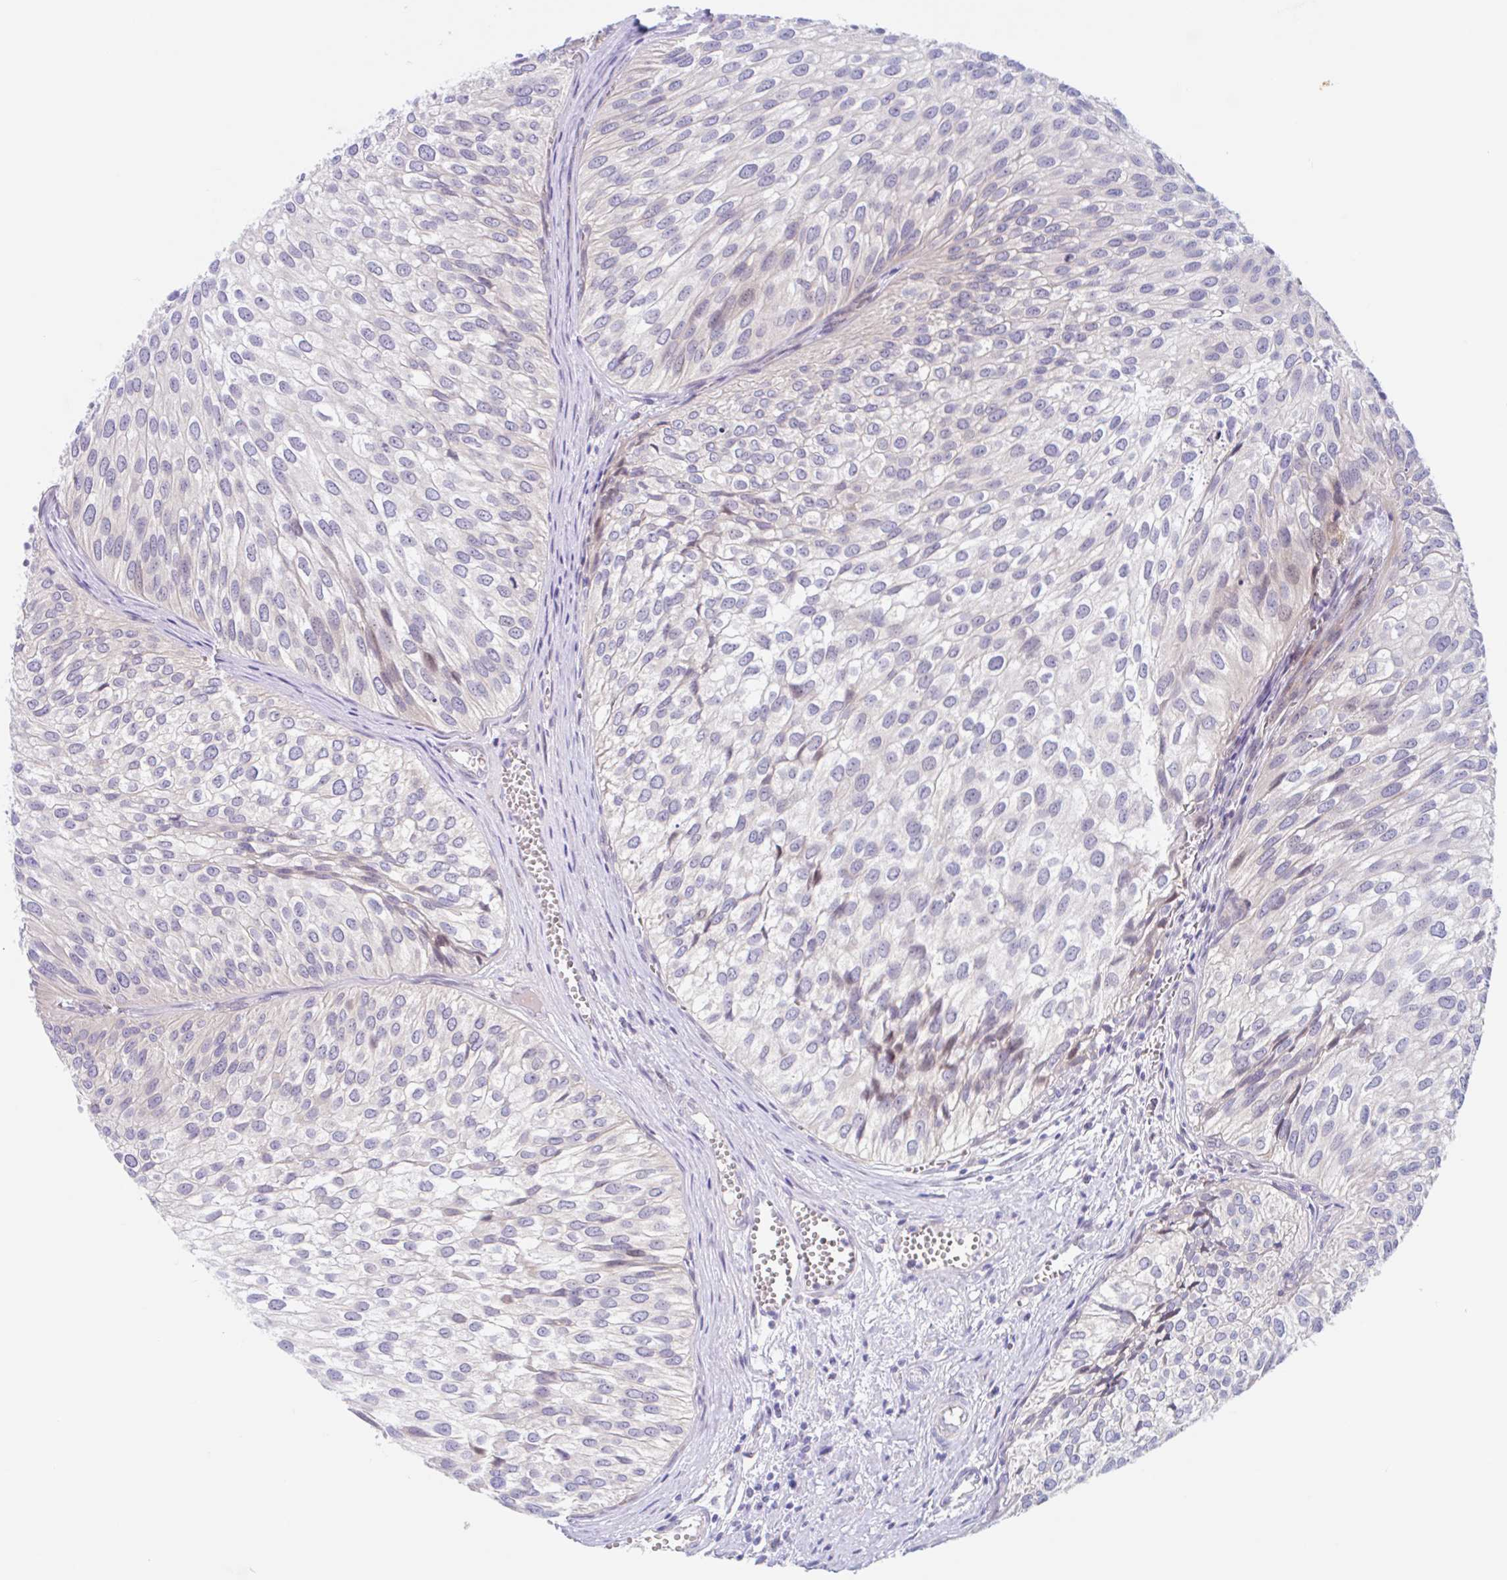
{"staining": {"intensity": "weak", "quantity": "<25%", "location": "nuclear"}, "tissue": "urothelial cancer", "cell_type": "Tumor cells", "image_type": "cancer", "snomed": [{"axis": "morphology", "description": "Urothelial carcinoma, Low grade"}, {"axis": "topography", "description": "Urinary bladder"}], "caption": "A high-resolution photomicrograph shows IHC staining of low-grade urothelial carcinoma, which reveals no significant expression in tumor cells.", "gene": "TMEM86A", "patient": {"sex": "male", "age": 91}}